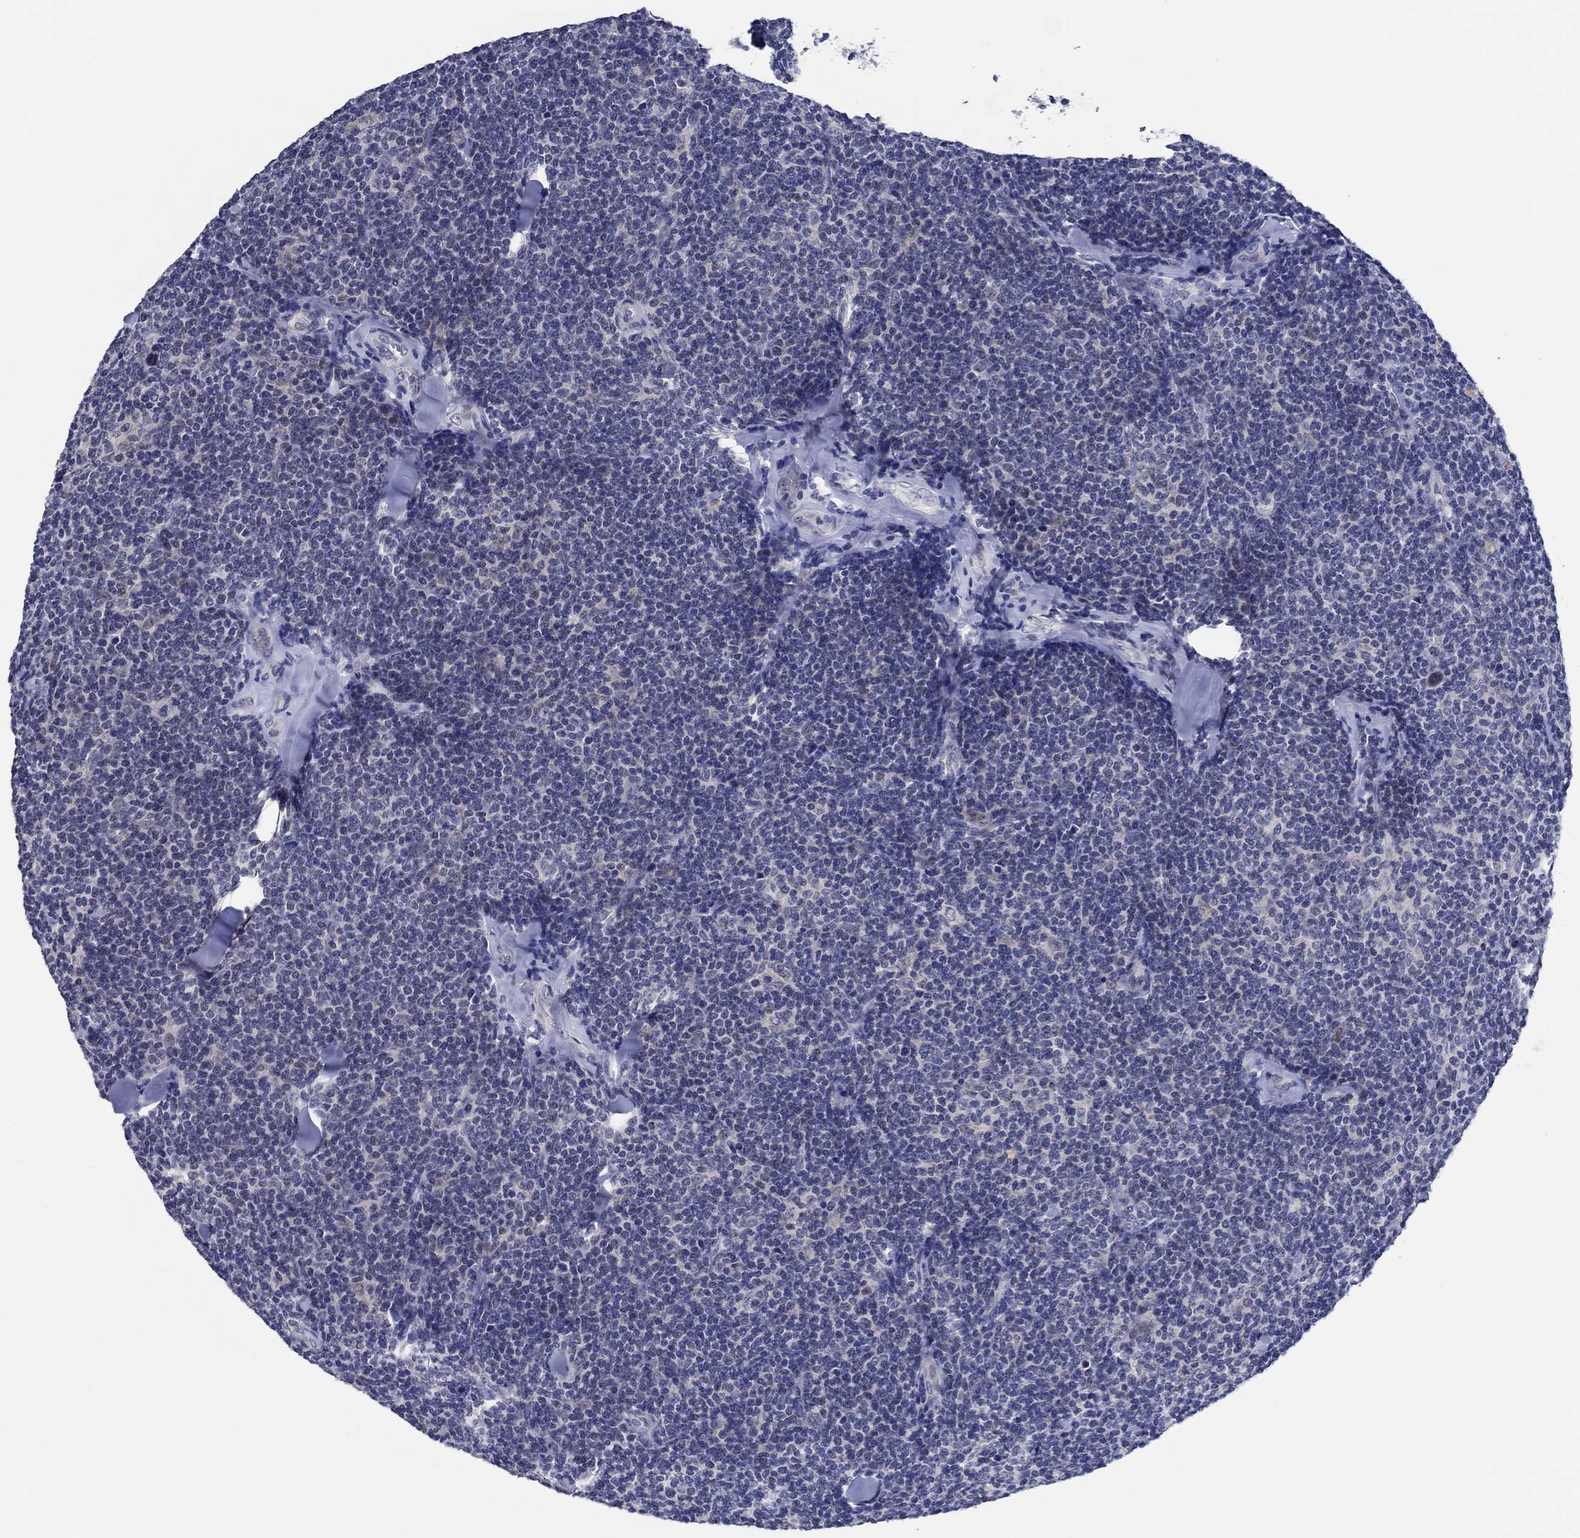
{"staining": {"intensity": "negative", "quantity": "none", "location": "none"}, "tissue": "lymphoma", "cell_type": "Tumor cells", "image_type": "cancer", "snomed": [{"axis": "morphology", "description": "Malignant lymphoma, non-Hodgkin's type, Low grade"}, {"axis": "topography", "description": "Lymph node"}], "caption": "Image shows no protein expression in tumor cells of lymphoma tissue.", "gene": "PRRT3", "patient": {"sex": "female", "age": 56}}